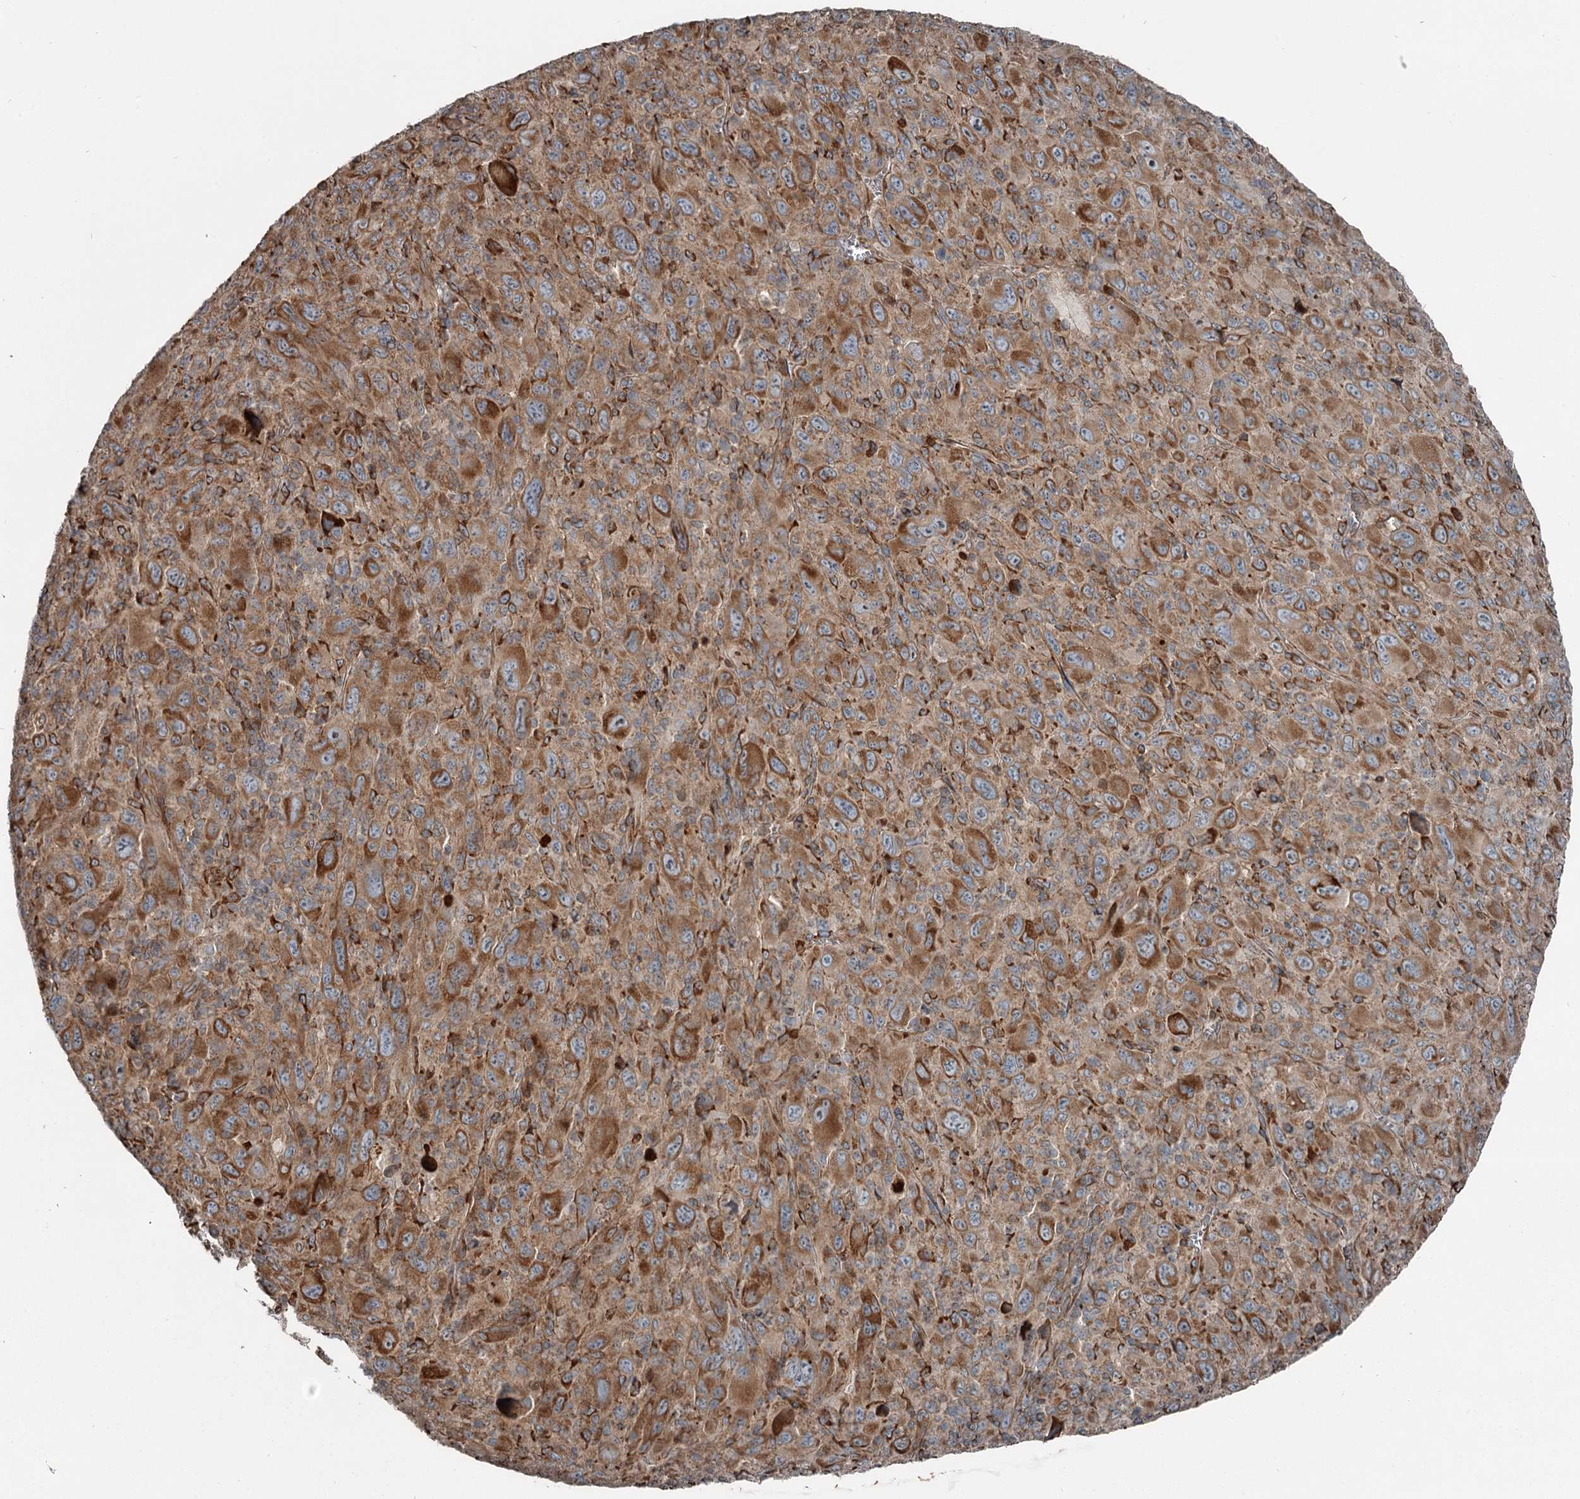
{"staining": {"intensity": "moderate", "quantity": ">75%", "location": "cytoplasmic/membranous"}, "tissue": "melanoma", "cell_type": "Tumor cells", "image_type": "cancer", "snomed": [{"axis": "morphology", "description": "Malignant melanoma, Metastatic site"}, {"axis": "topography", "description": "Skin"}], "caption": "The immunohistochemical stain labels moderate cytoplasmic/membranous staining in tumor cells of malignant melanoma (metastatic site) tissue. The staining is performed using DAB (3,3'-diaminobenzidine) brown chromogen to label protein expression. The nuclei are counter-stained blue using hematoxylin.", "gene": "RASSF8", "patient": {"sex": "female", "age": 56}}